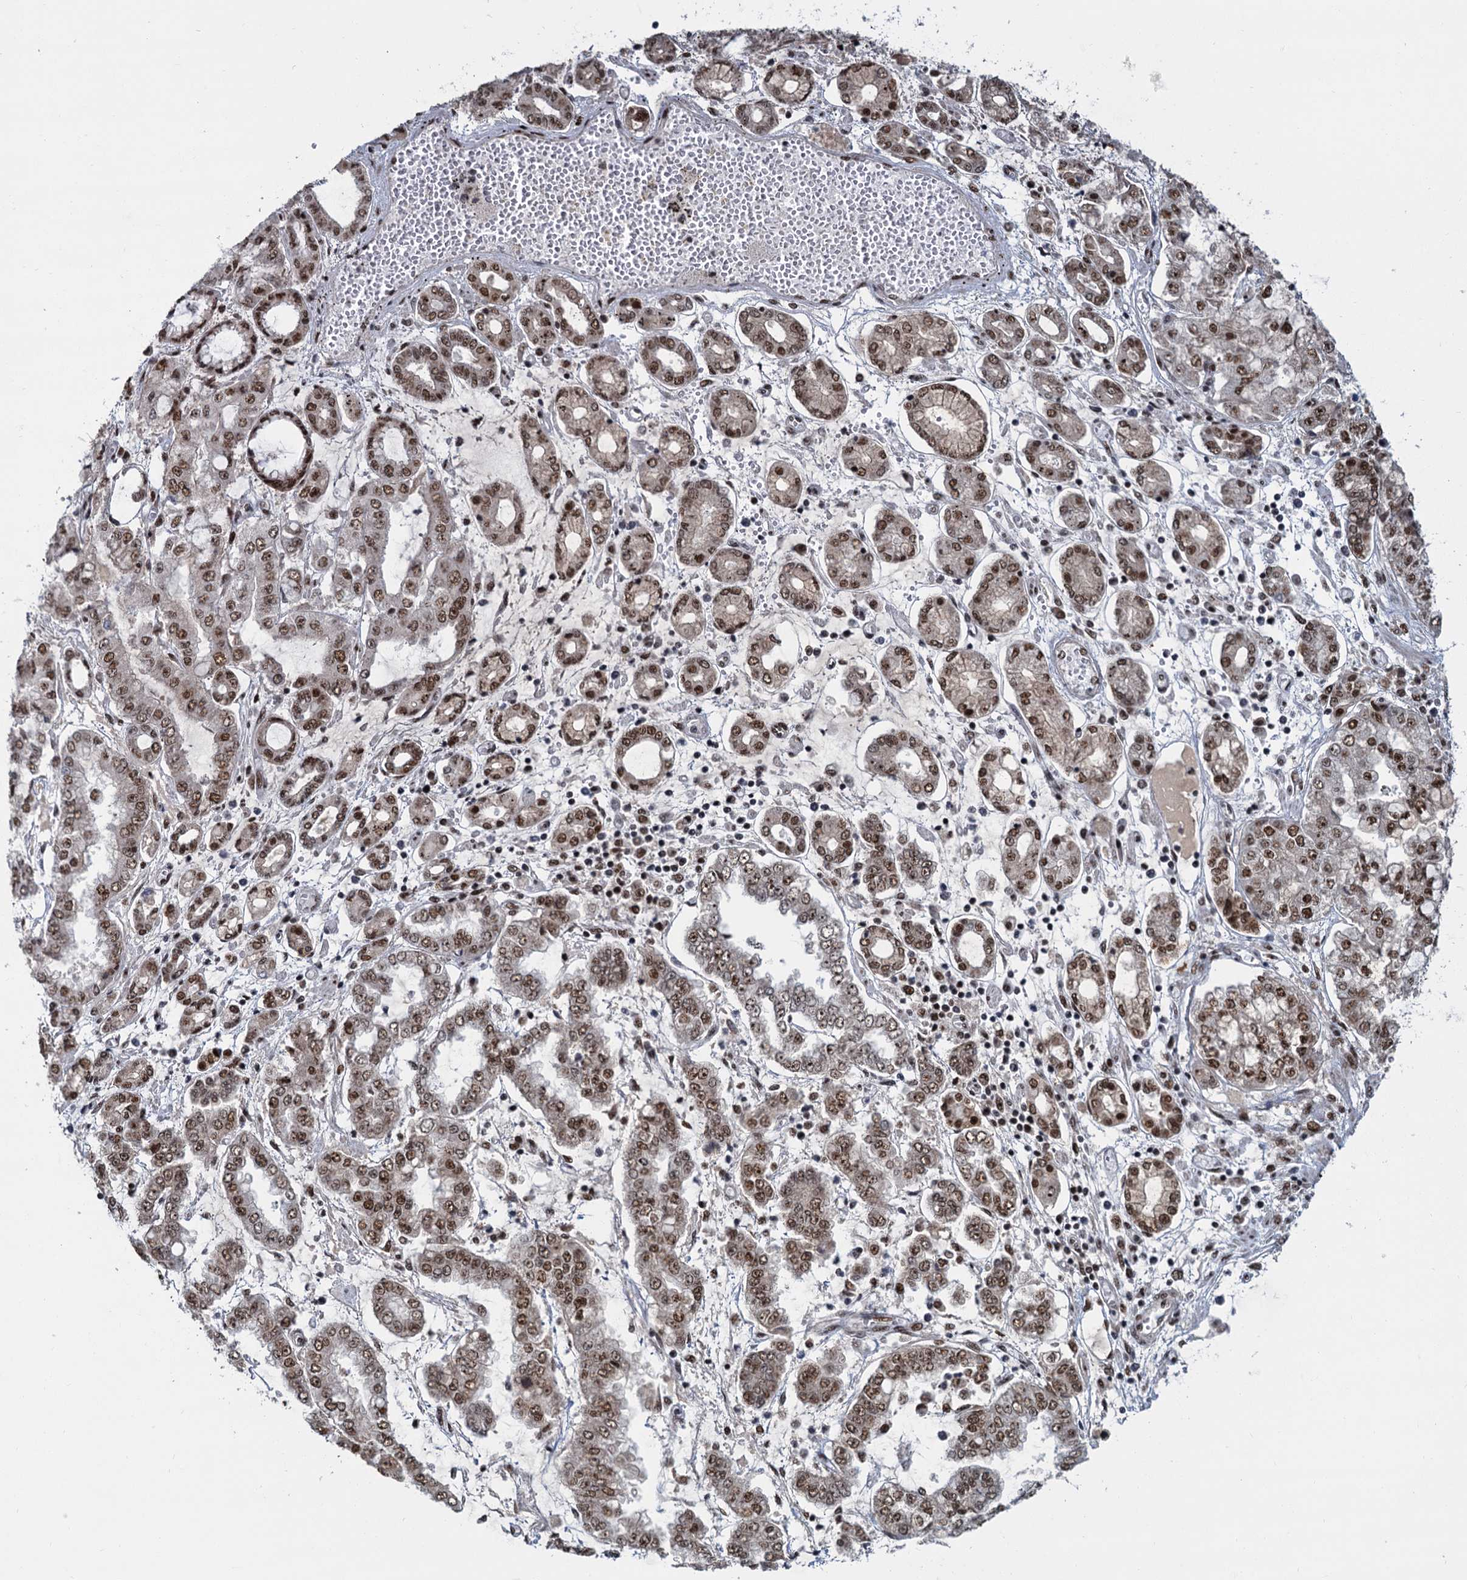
{"staining": {"intensity": "moderate", "quantity": ">75%", "location": "nuclear"}, "tissue": "stomach cancer", "cell_type": "Tumor cells", "image_type": "cancer", "snomed": [{"axis": "morphology", "description": "Adenocarcinoma, NOS"}, {"axis": "topography", "description": "Stomach"}], "caption": "An immunohistochemistry micrograph of tumor tissue is shown. Protein staining in brown labels moderate nuclear positivity in stomach cancer (adenocarcinoma) within tumor cells.", "gene": "WBP4", "patient": {"sex": "male", "age": 76}}